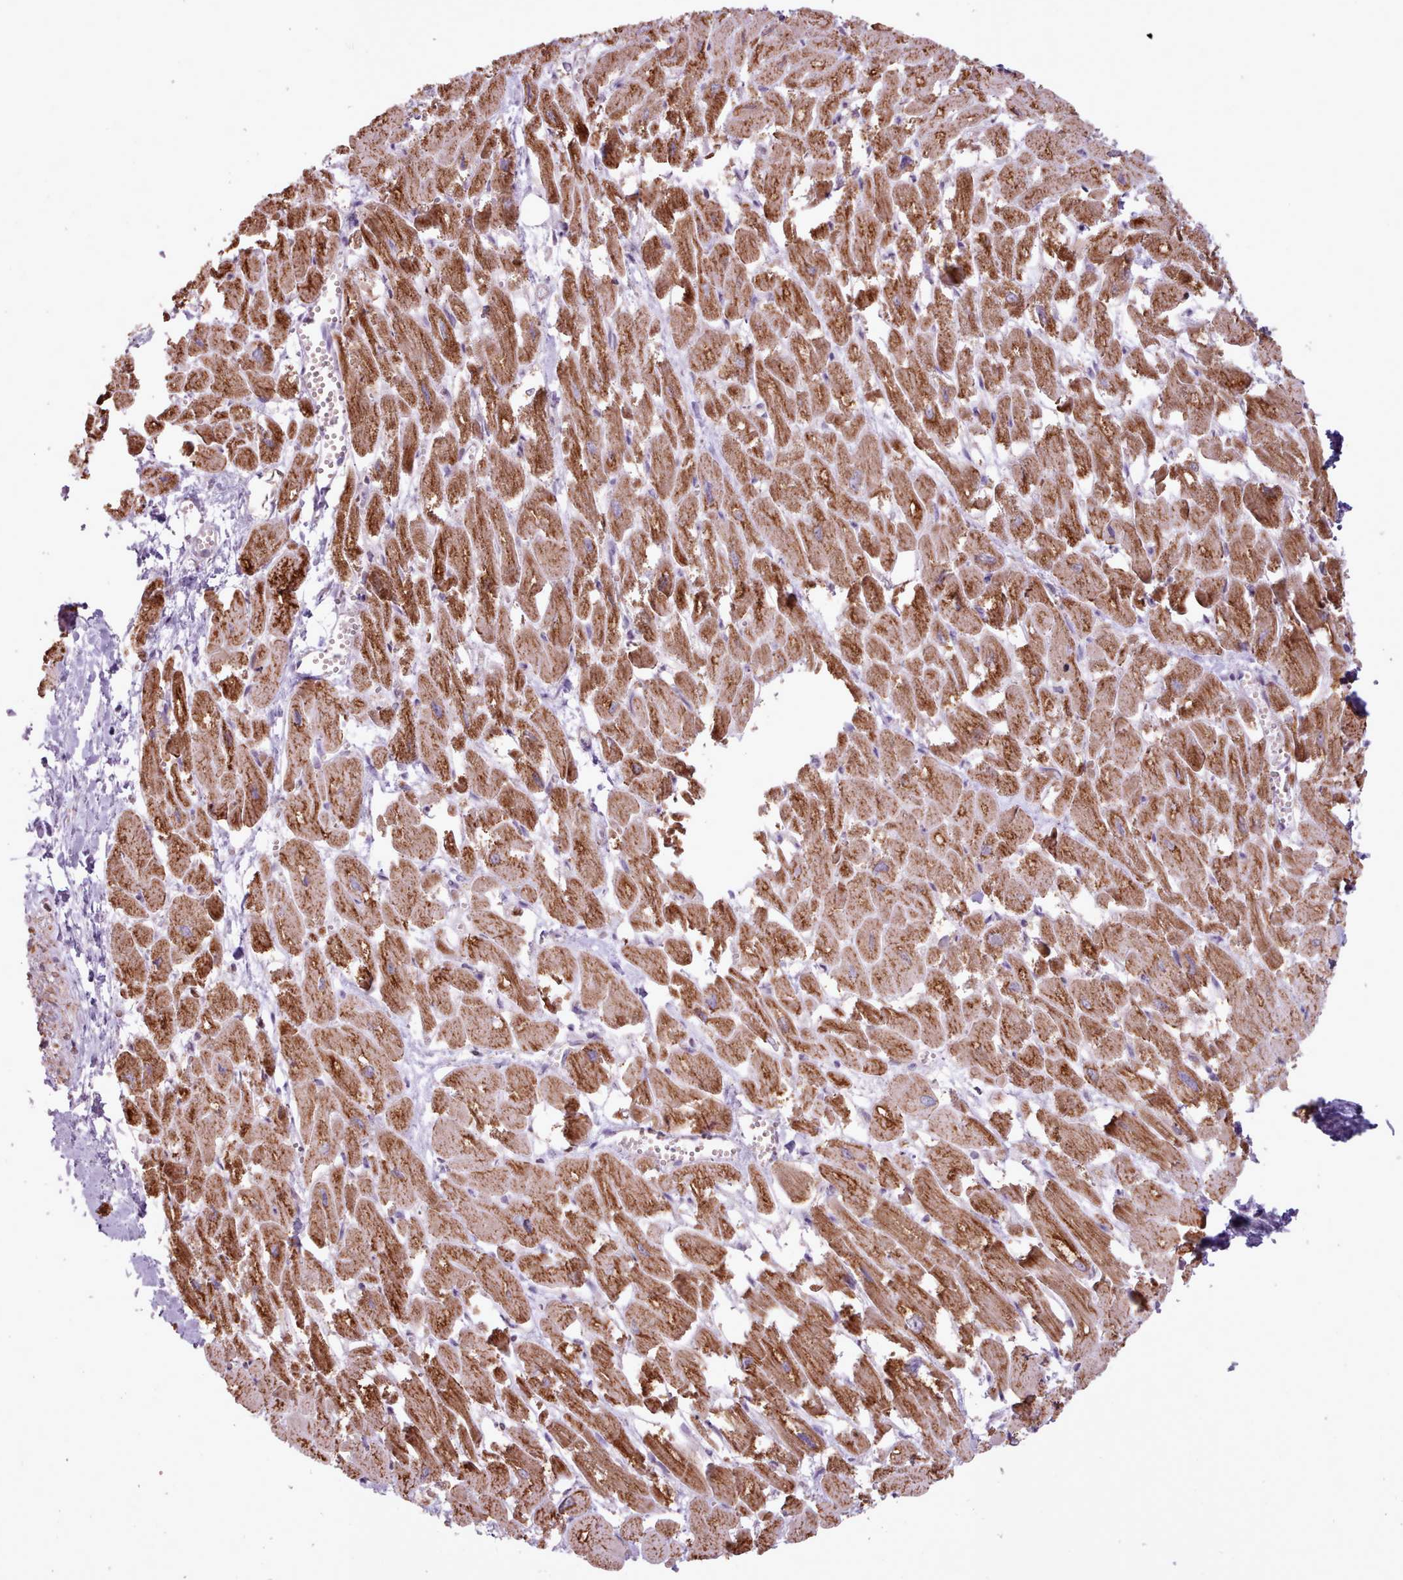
{"staining": {"intensity": "strong", "quantity": ">75%", "location": "cytoplasmic/membranous"}, "tissue": "heart muscle", "cell_type": "Cardiomyocytes", "image_type": "normal", "snomed": [{"axis": "morphology", "description": "Normal tissue, NOS"}, {"axis": "topography", "description": "Heart"}], "caption": "An IHC photomicrograph of normal tissue is shown. Protein staining in brown highlights strong cytoplasmic/membranous positivity in heart muscle within cardiomyocytes. Immunohistochemistry (ihc) stains the protein of interest in brown and the nuclei are stained blue.", "gene": "LIN7C", "patient": {"sex": "male", "age": 54}}